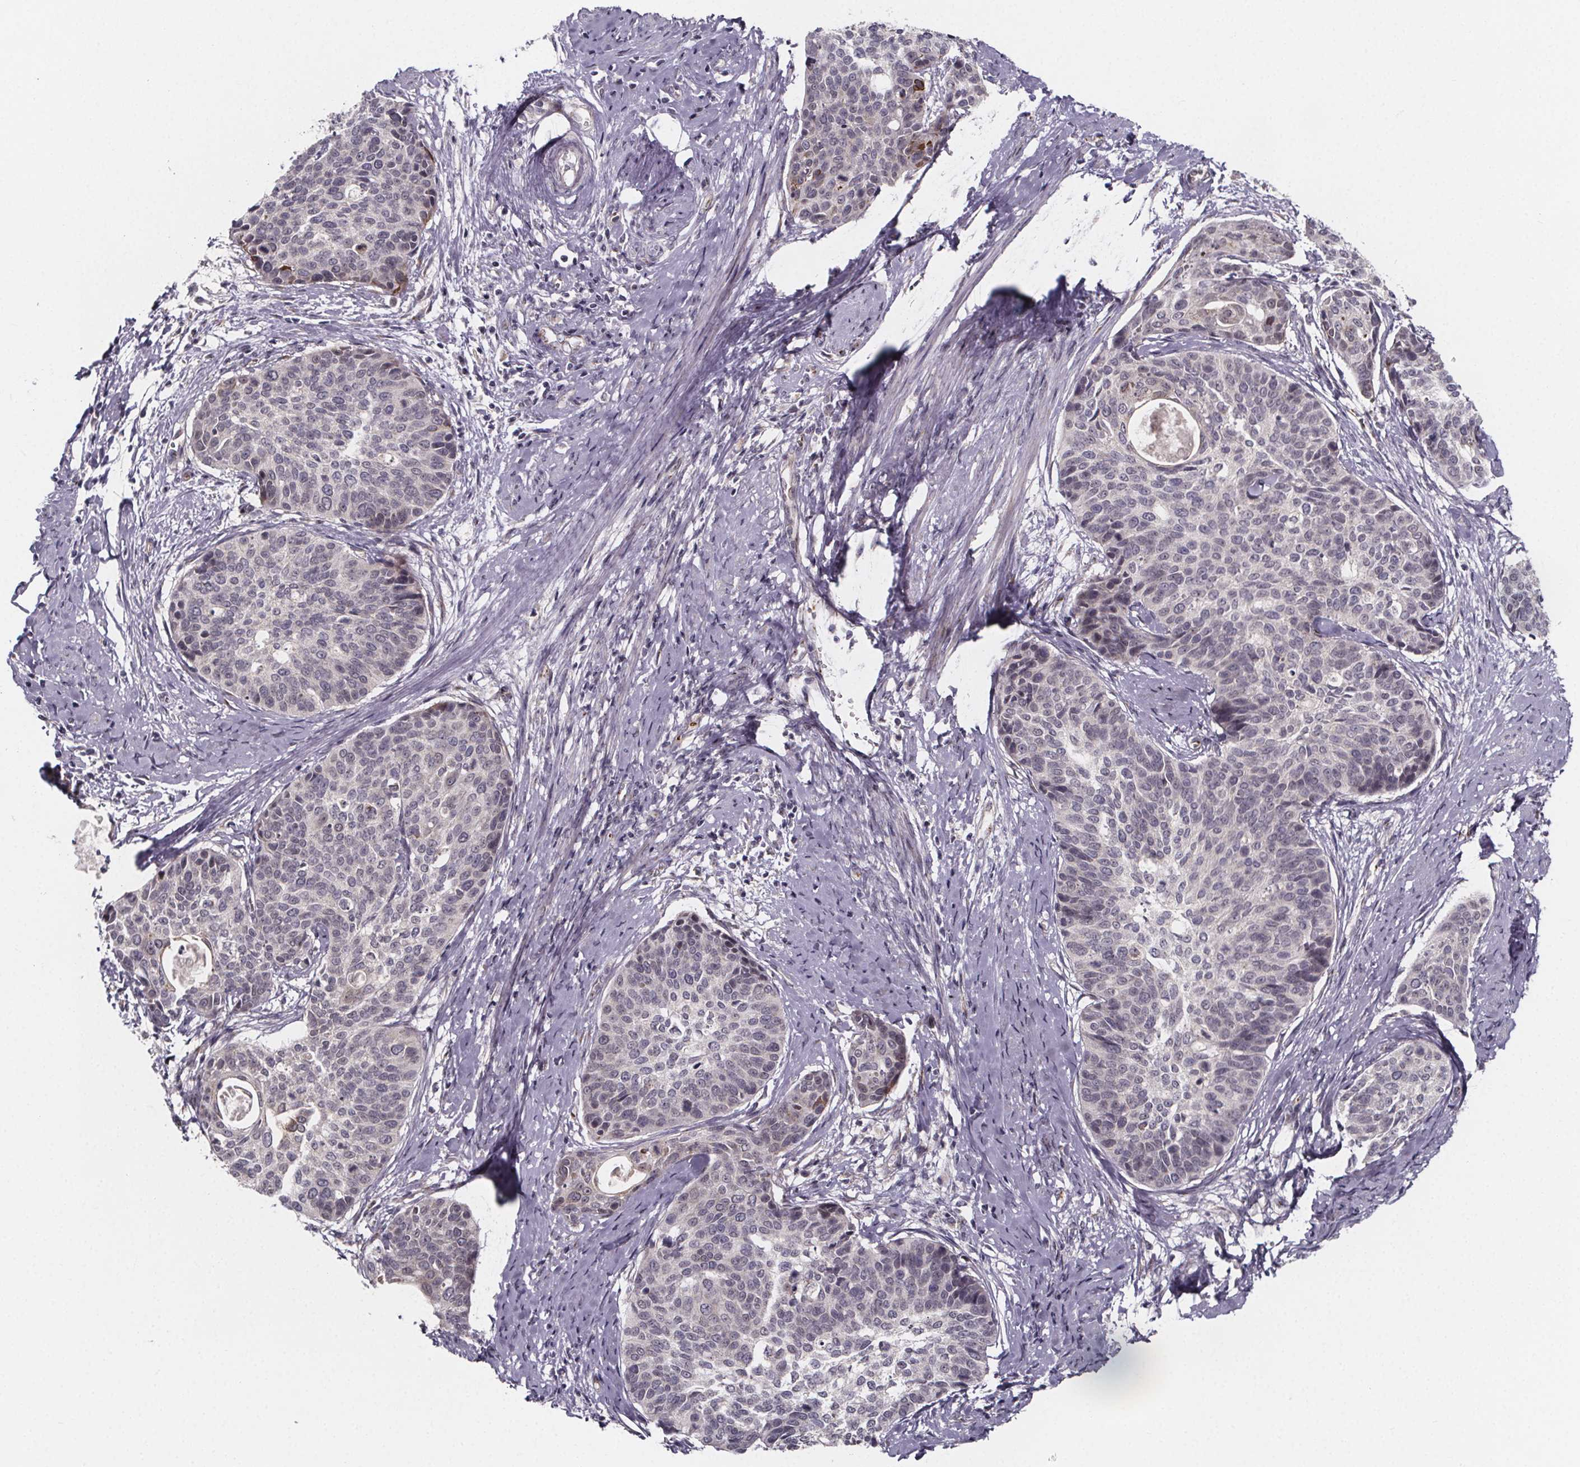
{"staining": {"intensity": "weak", "quantity": "<25%", "location": "cytoplasmic/membranous"}, "tissue": "cervical cancer", "cell_type": "Tumor cells", "image_type": "cancer", "snomed": [{"axis": "morphology", "description": "Squamous cell carcinoma, NOS"}, {"axis": "topography", "description": "Cervix"}], "caption": "Histopathology image shows no significant protein positivity in tumor cells of cervical cancer (squamous cell carcinoma). (DAB (3,3'-diaminobenzidine) IHC with hematoxylin counter stain).", "gene": "NDST1", "patient": {"sex": "female", "age": 69}}